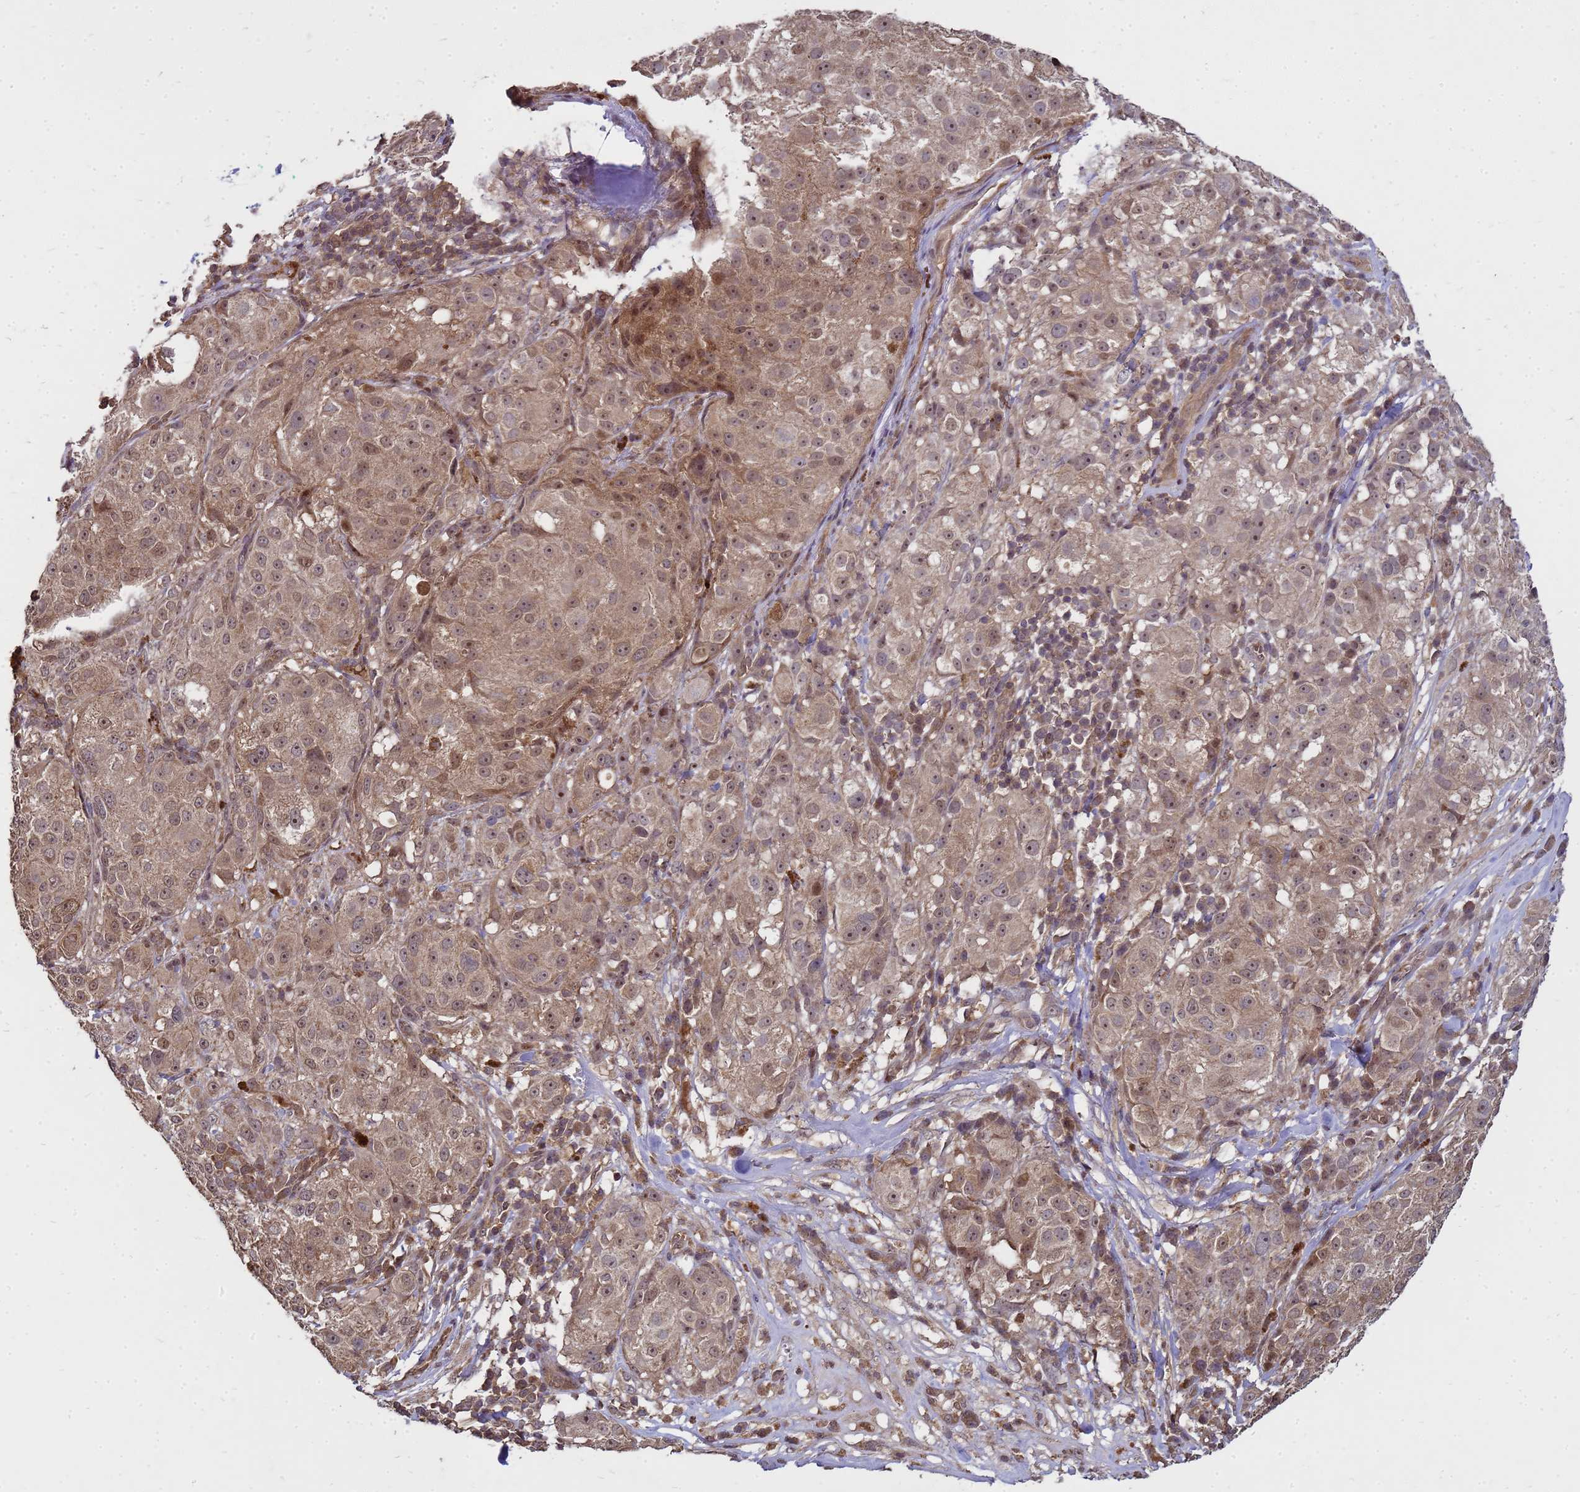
{"staining": {"intensity": "moderate", "quantity": ">75%", "location": "cytoplasmic/membranous,nuclear"}, "tissue": "melanoma", "cell_type": "Tumor cells", "image_type": "cancer", "snomed": [{"axis": "morphology", "description": "Necrosis, NOS"}, {"axis": "morphology", "description": "Malignant melanoma, NOS"}, {"axis": "topography", "description": "Skin"}], "caption": "An IHC image of tumor tissue is shown. Protein staining in brown highlights moderate cytoplasmic/membranous and nuclear positivity in melanoma within tumor cells.", "gene": "CRBN", "patient": {"sex": "female", "age": 87}}